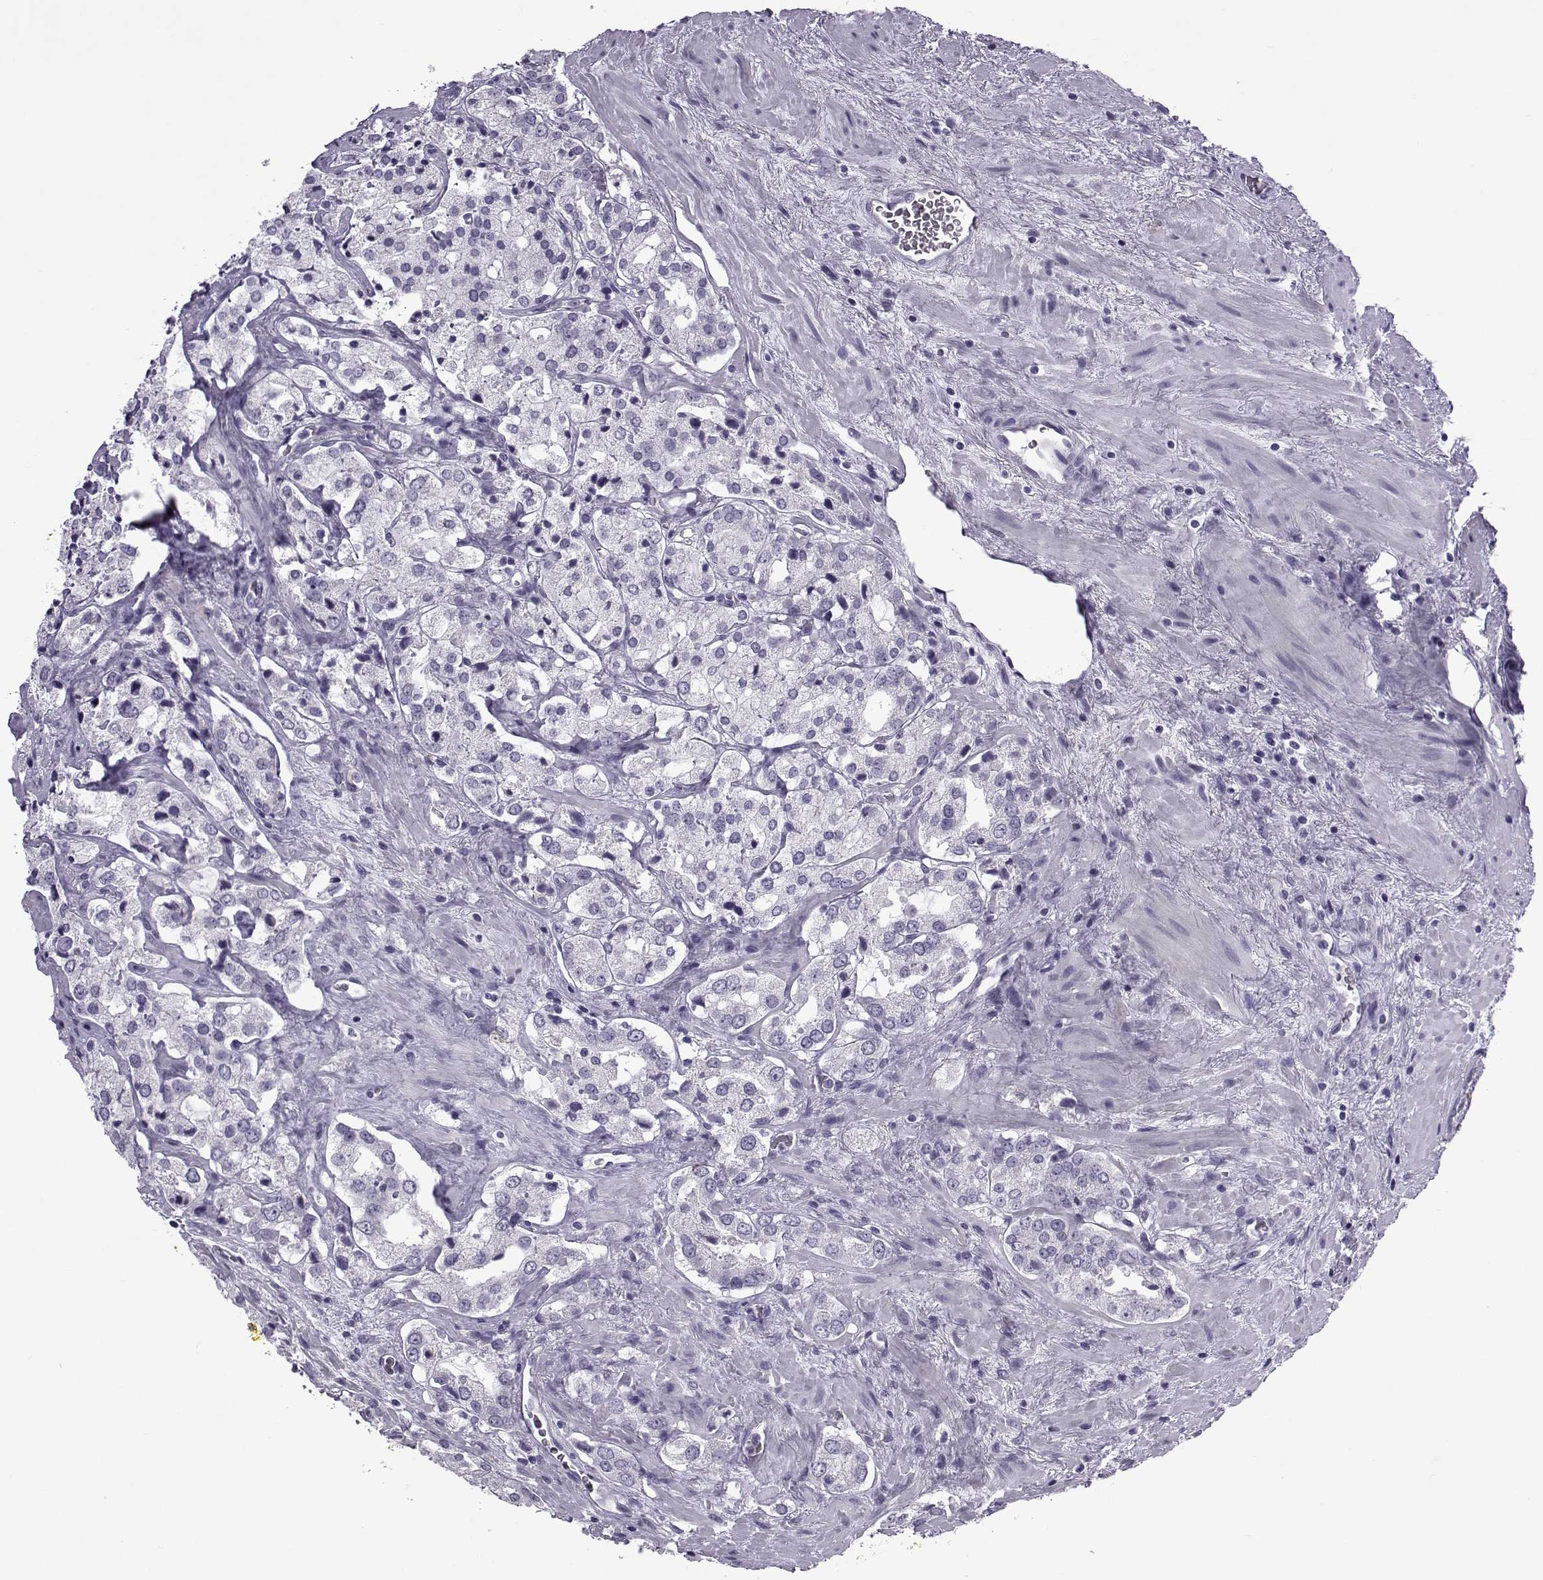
{"staining": {"intensity": "negative", "quantity": "none", "location": "none"}, "tissue": "prostate cancer", "cell_type": "Tumor cells", "image_type": "cancer", "snomed": [{"axis": "morphology", "description": "Adenocarcinoma, NOS"}, {"axis": "topography", "description": "Prostate"}], "caption": "An IHC histopathology image of adenocarcinoma (prostate) is shown. There is no staining in tumor cells of adenocarcinoma (prostate).", "gene": "OIP5", "patient": {"sex": "male", "age": 66}}